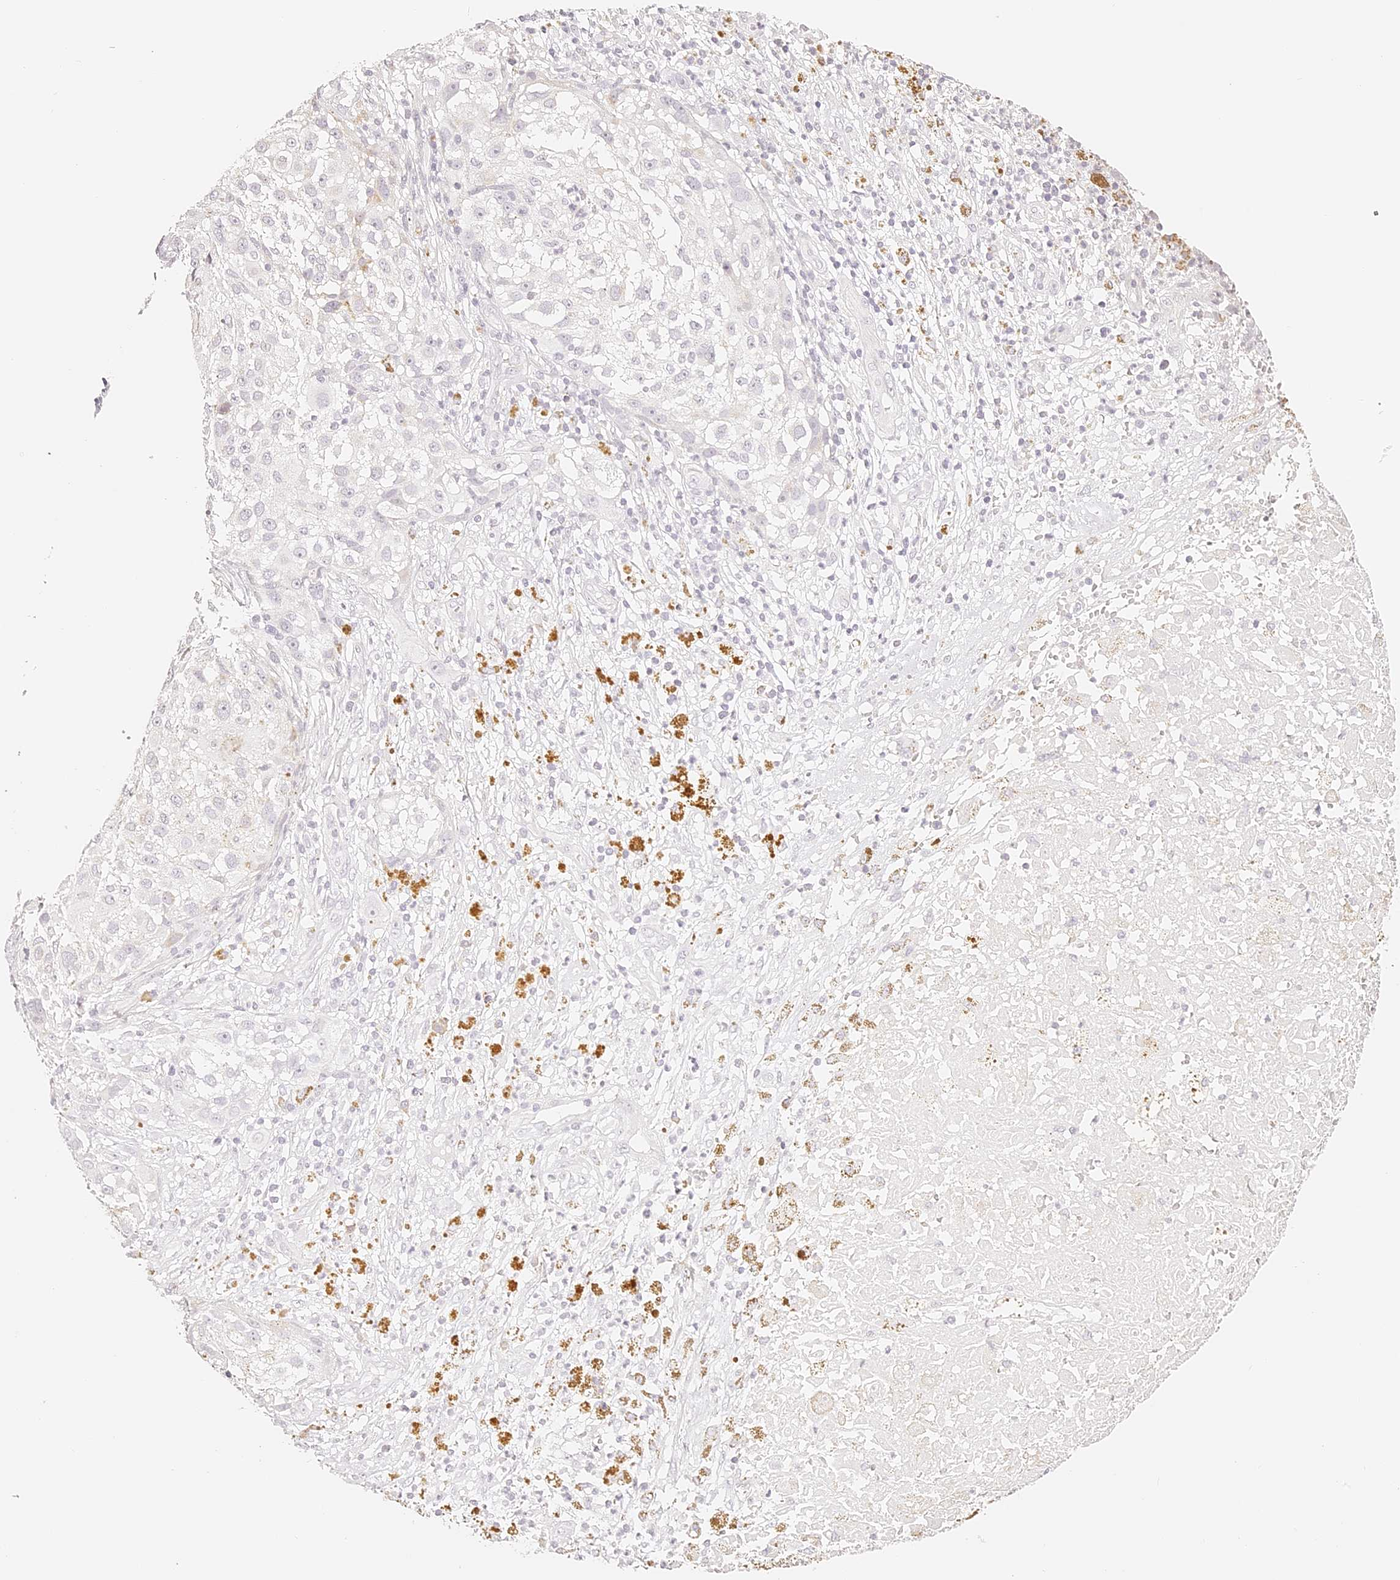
{"staining": {"intensity": "negative", "quantity": "none", "location": "none"}, "tissue": "melanoma", "cell_type": "Tumor cells", "image_type": "cancer", "snomed": [{"axis": "morphology", "description": "Necrosis, NOS"}, {"axis": "morphology", "description": "Malignant melanoma, NOS"}, {"axis": "topography", "description": "Skin"}], "caption": "Melanoma stained for a protein using immunohistochemistry (IHC) reveals no expression tumor cells.", "gene": "TRIM45", "patient": {"sex": "female", "age": 87}}